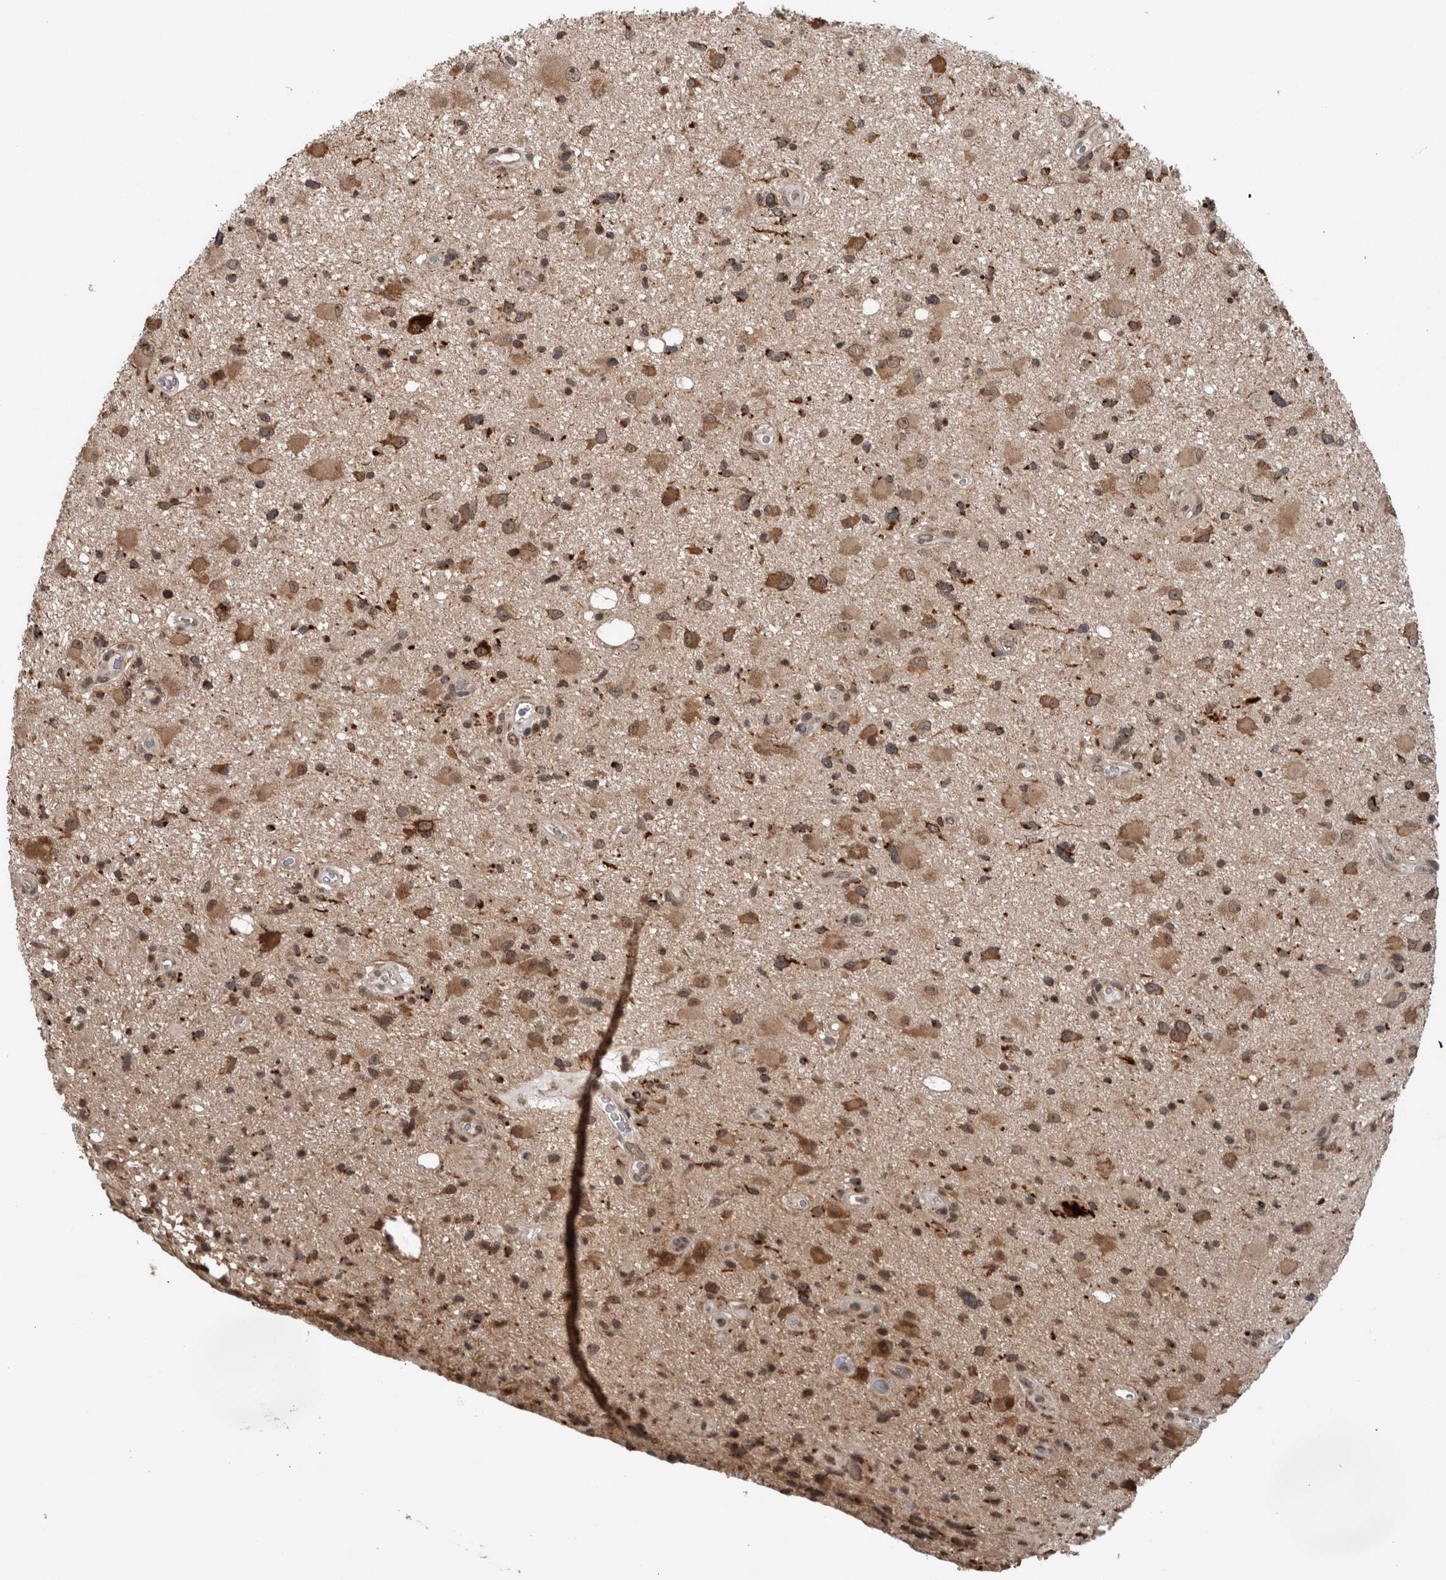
{"staining": {"intensity": "moderate", "quantity": ">75%", "location": "cytoplasmic/membranous"}, "tissue": "glioma", "cell_type": "Tumor cells", "image_type": "cancer", "snomed": [{"axis": "morphology", "description": "Glioma, malignant, High grade"}, {"axis": "topography", "description": "Brain"}], "caption": "This is an image of IHC staining of glioma, which shows moderate positivity in the cytoplasmic/membranous of tumor cells.", "gene": "ENY2", "patient": {"sex": "male", "age": 33}}